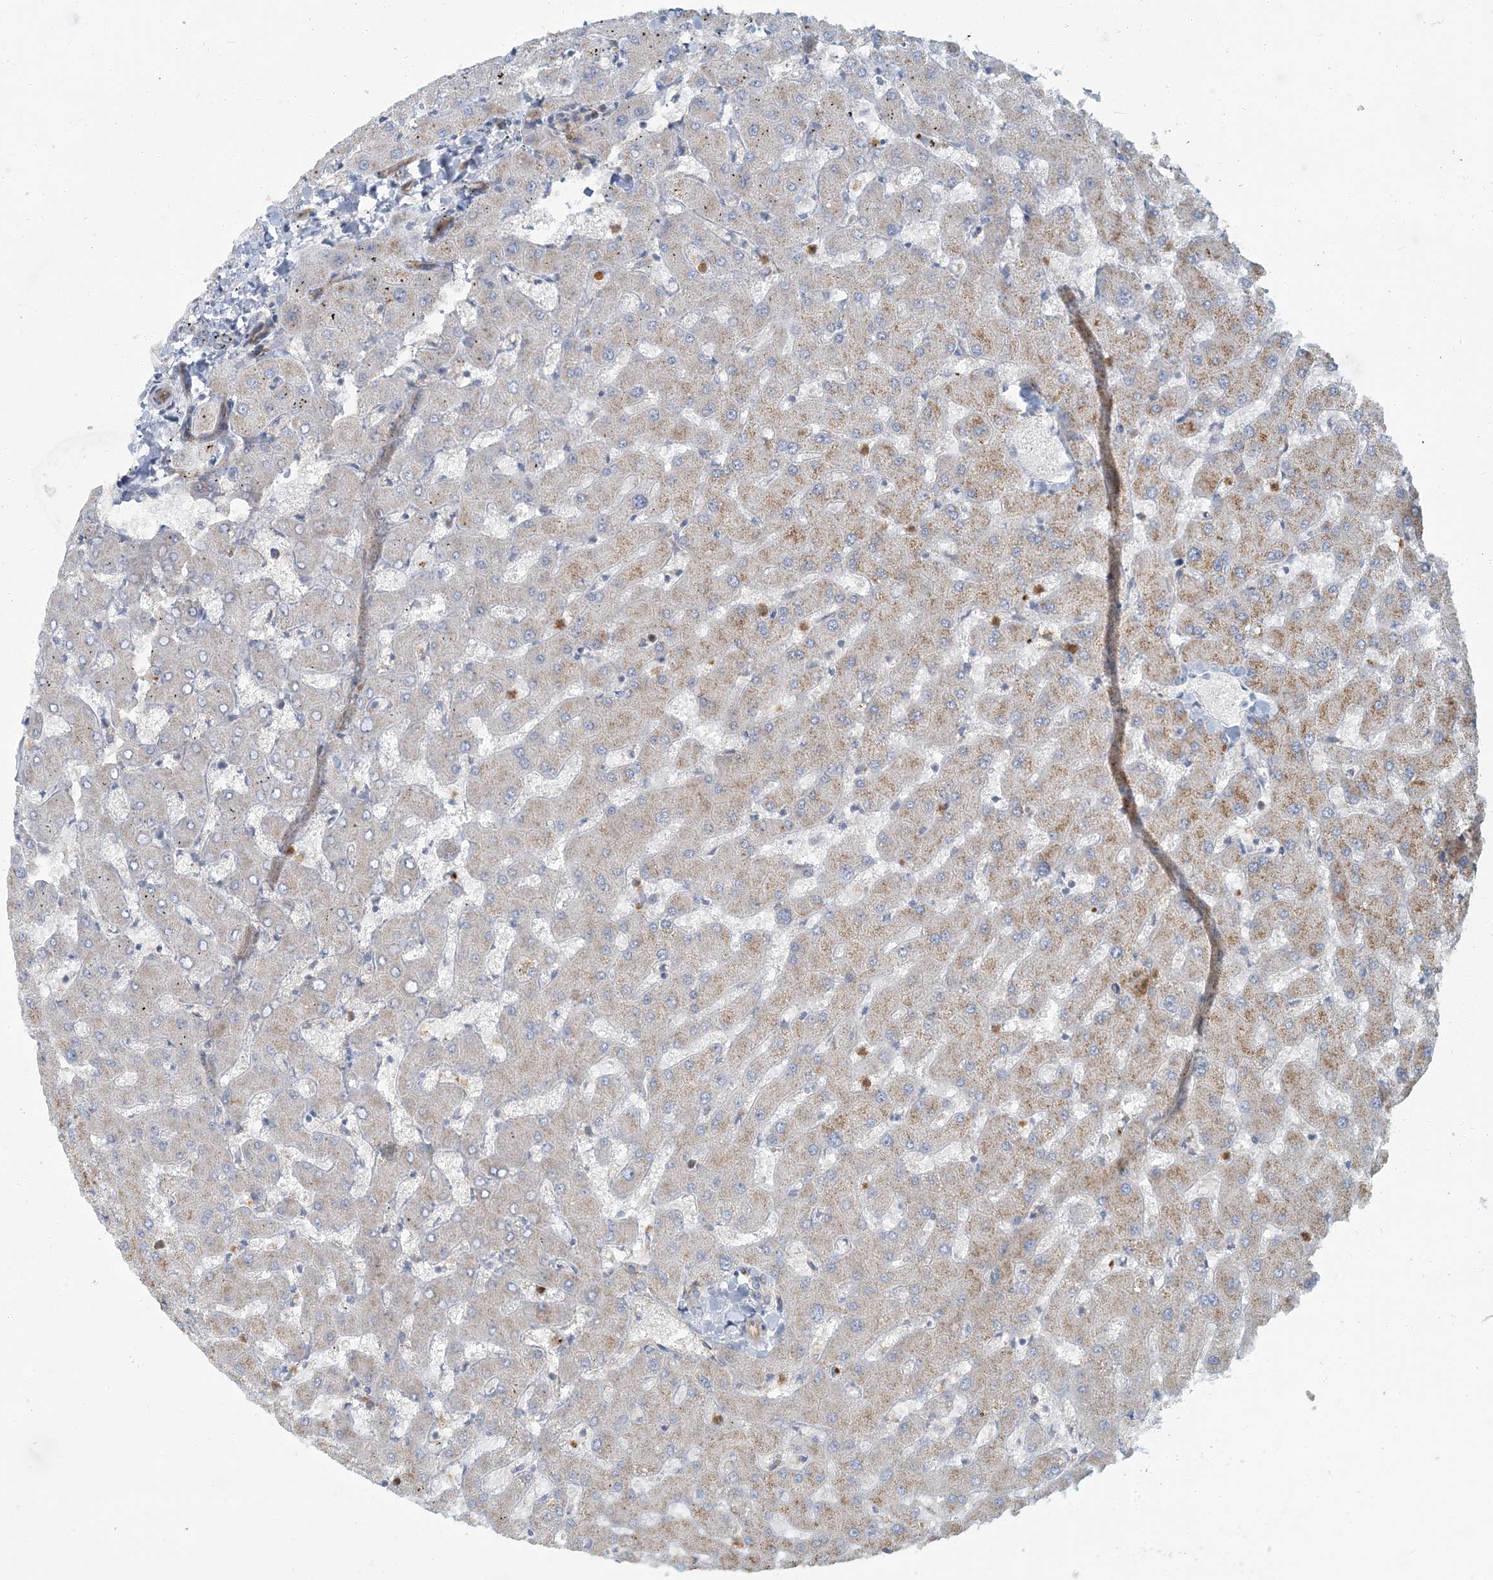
{"staining": {"intensity": "negative", "quantity": "none", "location": "none"}, "tissue": "liver", "cell_type": "Cholangiocytes", "image_type": "normal", "snomed": [{"axis": "morphology", "description": "Normal tissue, NOS"}, {"axis": "topography", "description": "Liver"}], "caption": "The histopathology image reveals no significant positivity in cholangiocytes of liver.", "gene": "EPHA4", "patient": {"sex": "female", "age": 63}}